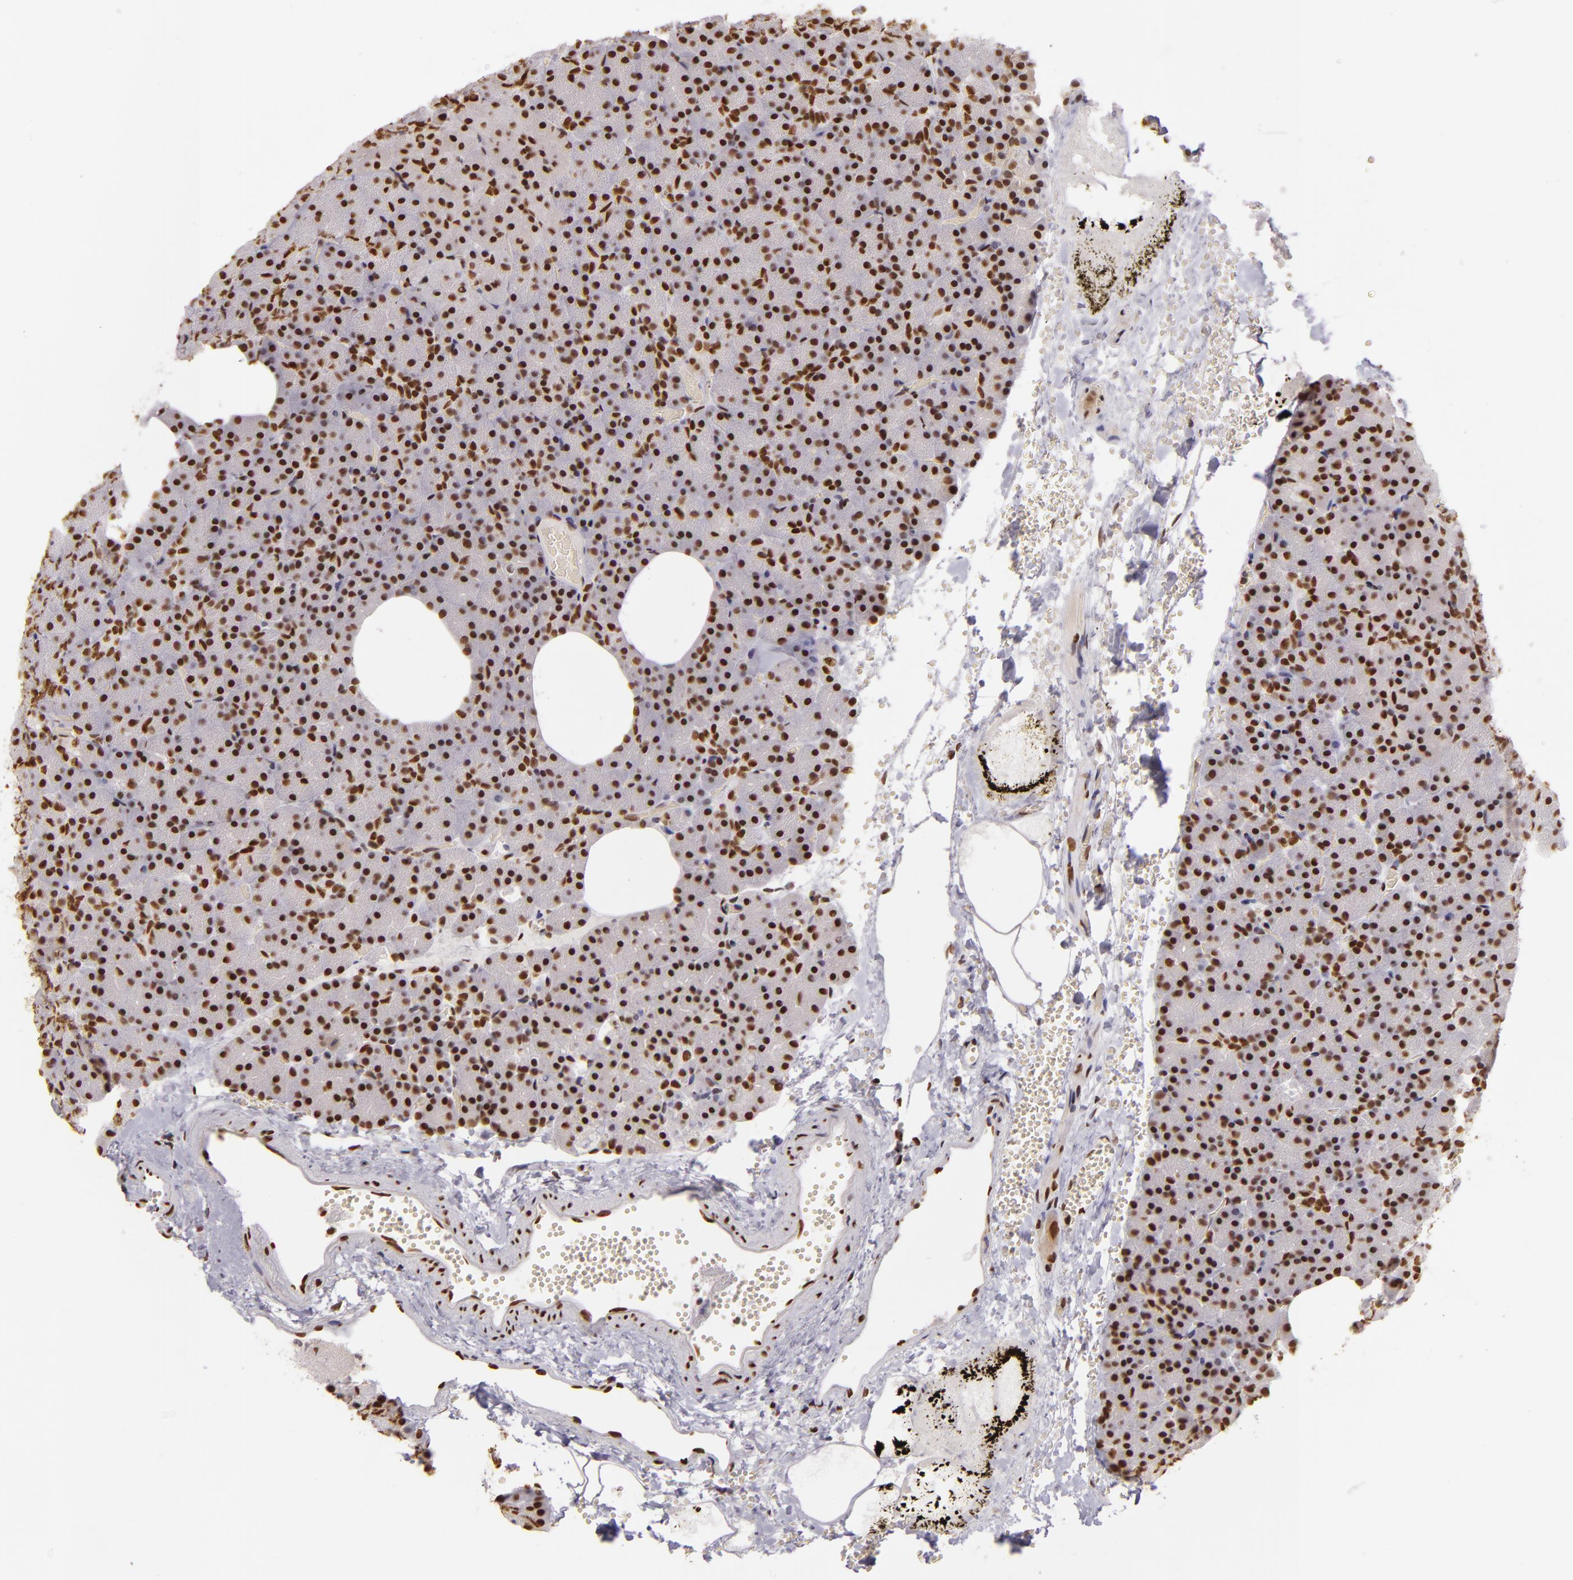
{"staining": {"intensity": "strong", "quantity": ">75%", "location": "nuclear"}, "tissue": "pancreas", "cell_type": "Exocrine glandular cells", "image_type": "normal", "snomed": [{"axis": "morphology", "description": "Normal tissue, NOS"}, {"axis": "topography", "description": "Pancreas"}], "caption": "A micrograph of pancreas stained for a protein shows strong nuclear brown staining in exocrine glandular cells.", "gene": "PAPOLA", "patient": {"sex": "female", "age": 35}}